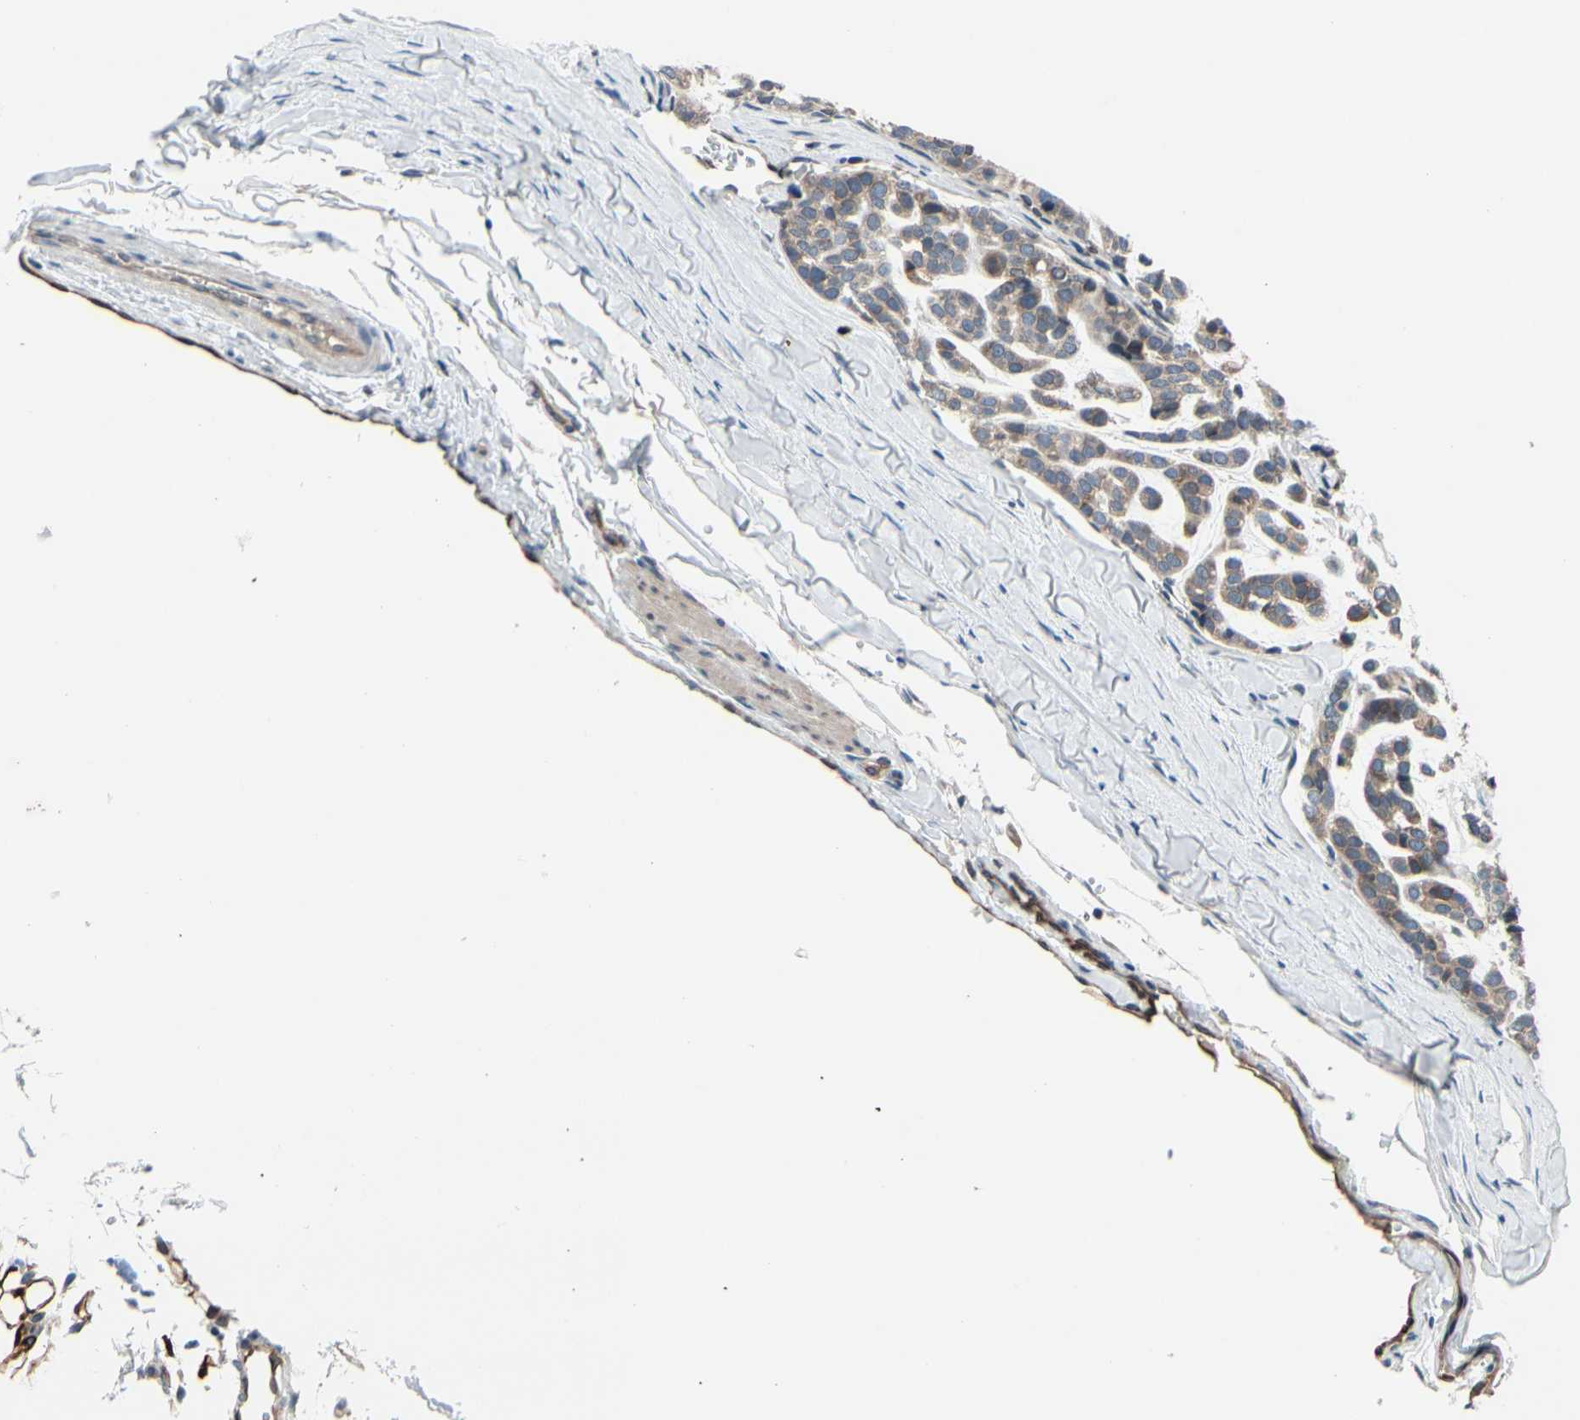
{"staining": {"intensity": "weak", "quantity": ">75%", "location": "cytoplasmic/membranous"}, "tissue": "head and neck cancer", "cell_type": "Tumor cells", "image_type": "cancer", "snomed": [{"axis": "morphology", "description": "Adenocarcinoma, NOS"}, {"axis": "morphology", "description": "Adenoma, NOS"}, {"axis": "topography", "description": "Head-Neck"}], "caption": "Approximately >75% of tumor cells in human head and neck adenocarcinoma exhibit weak cytoplasmic/membranous protein positivity as visualized by brown immunohistochemical staining.", "gene": "PRXL2A", "patient": {"sex": "female", "age": 55}}